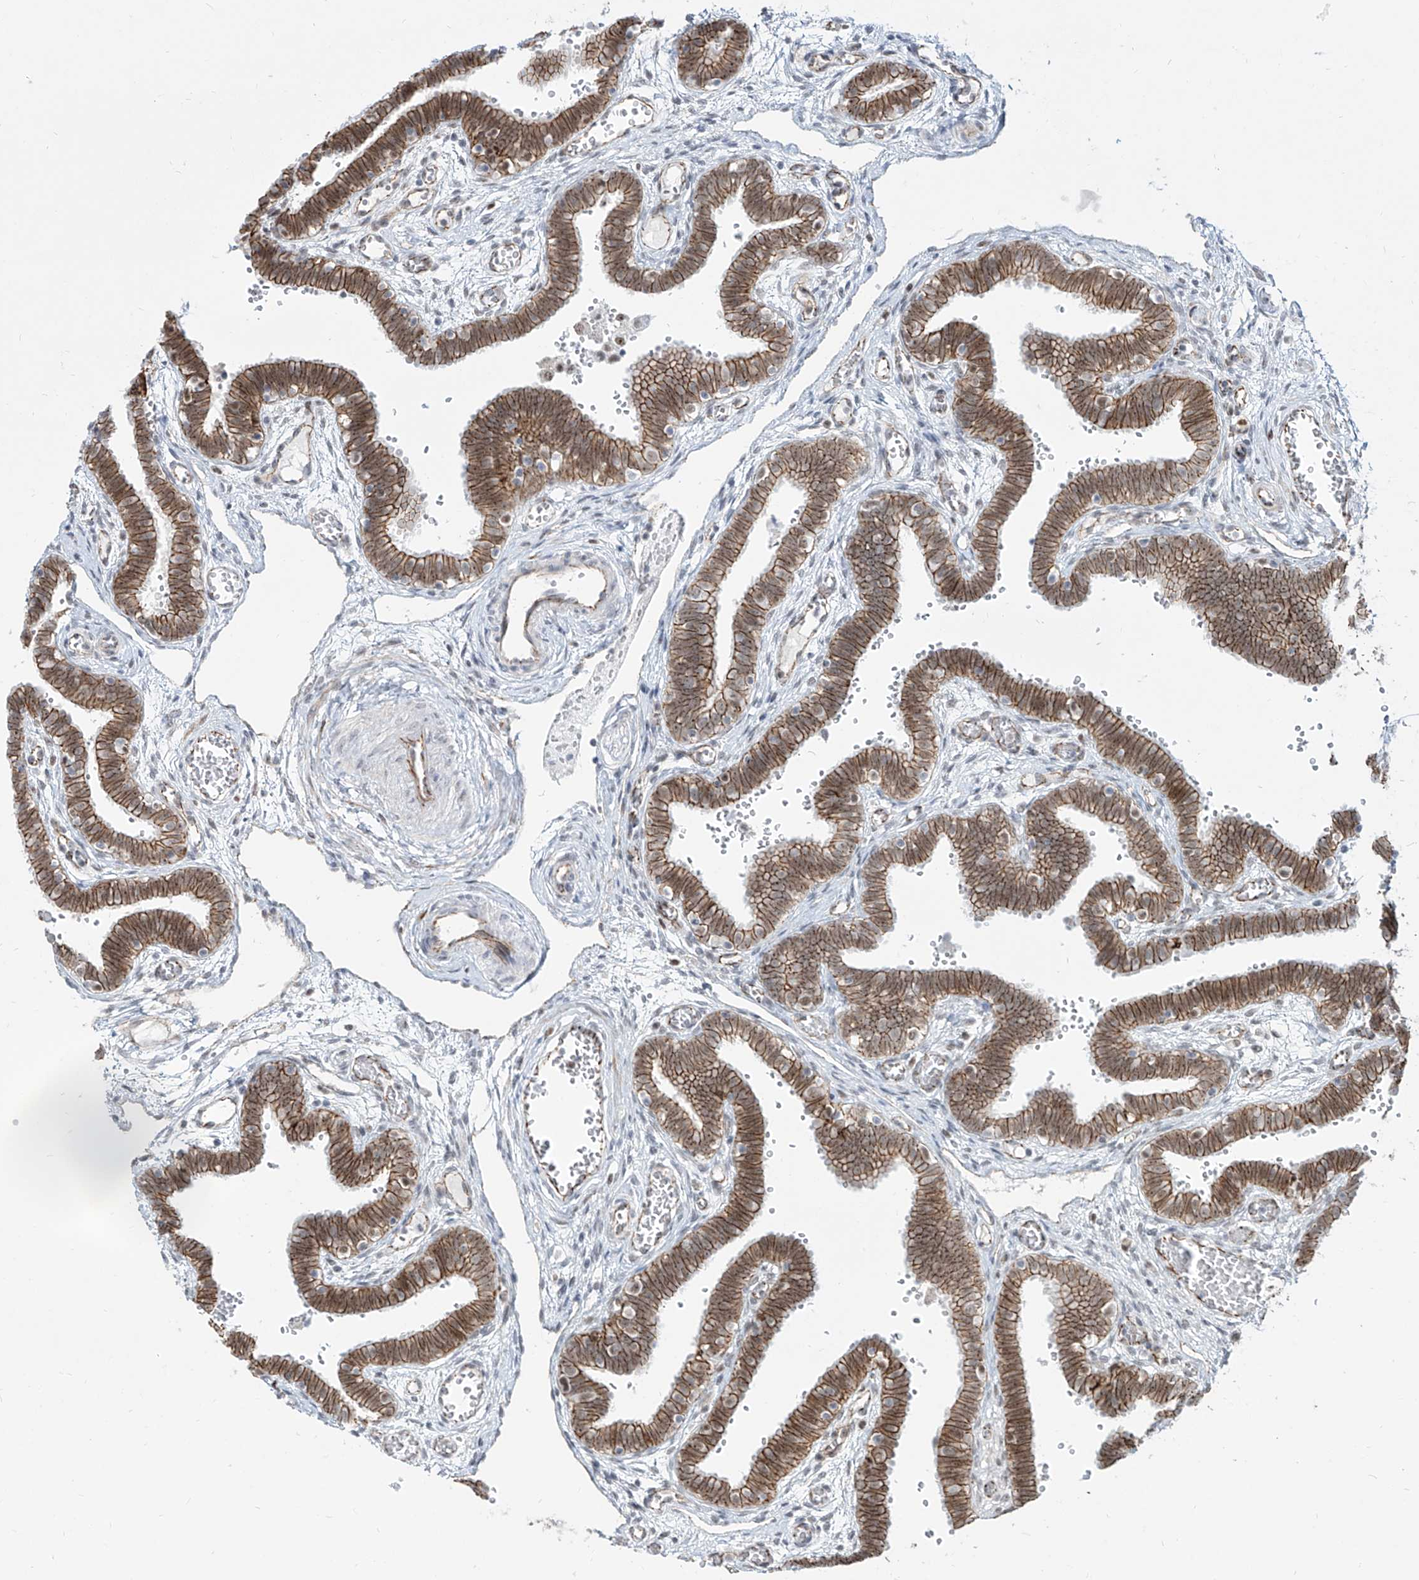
{"staining": {"intensity": "moderate", "quantity": ">75%", "location": "cytoplasmic/membranous,nuclear"}, "tissue": "fallopian tube", "cell_type": "Glandular cells", "image_type": "normal", "snomed": [{"axis": "morphology", "description": "Normal tissue, NOS"}, {"axis": "topography", "description": "Fallopian tube"}, {"axis": "topography", "description": "Placenta"}], "caption": "IHC of unremarkable human fallopian tube displays medium levels of moderate cytoplasmic/membranous,nuclear positivity in about >75% of glandular cells. Immunohistochemistry stains the protein in brown and the nuclei are stained blue.", "gene": "ZNF710", "patient": {"sex": "female", "age": 32}}